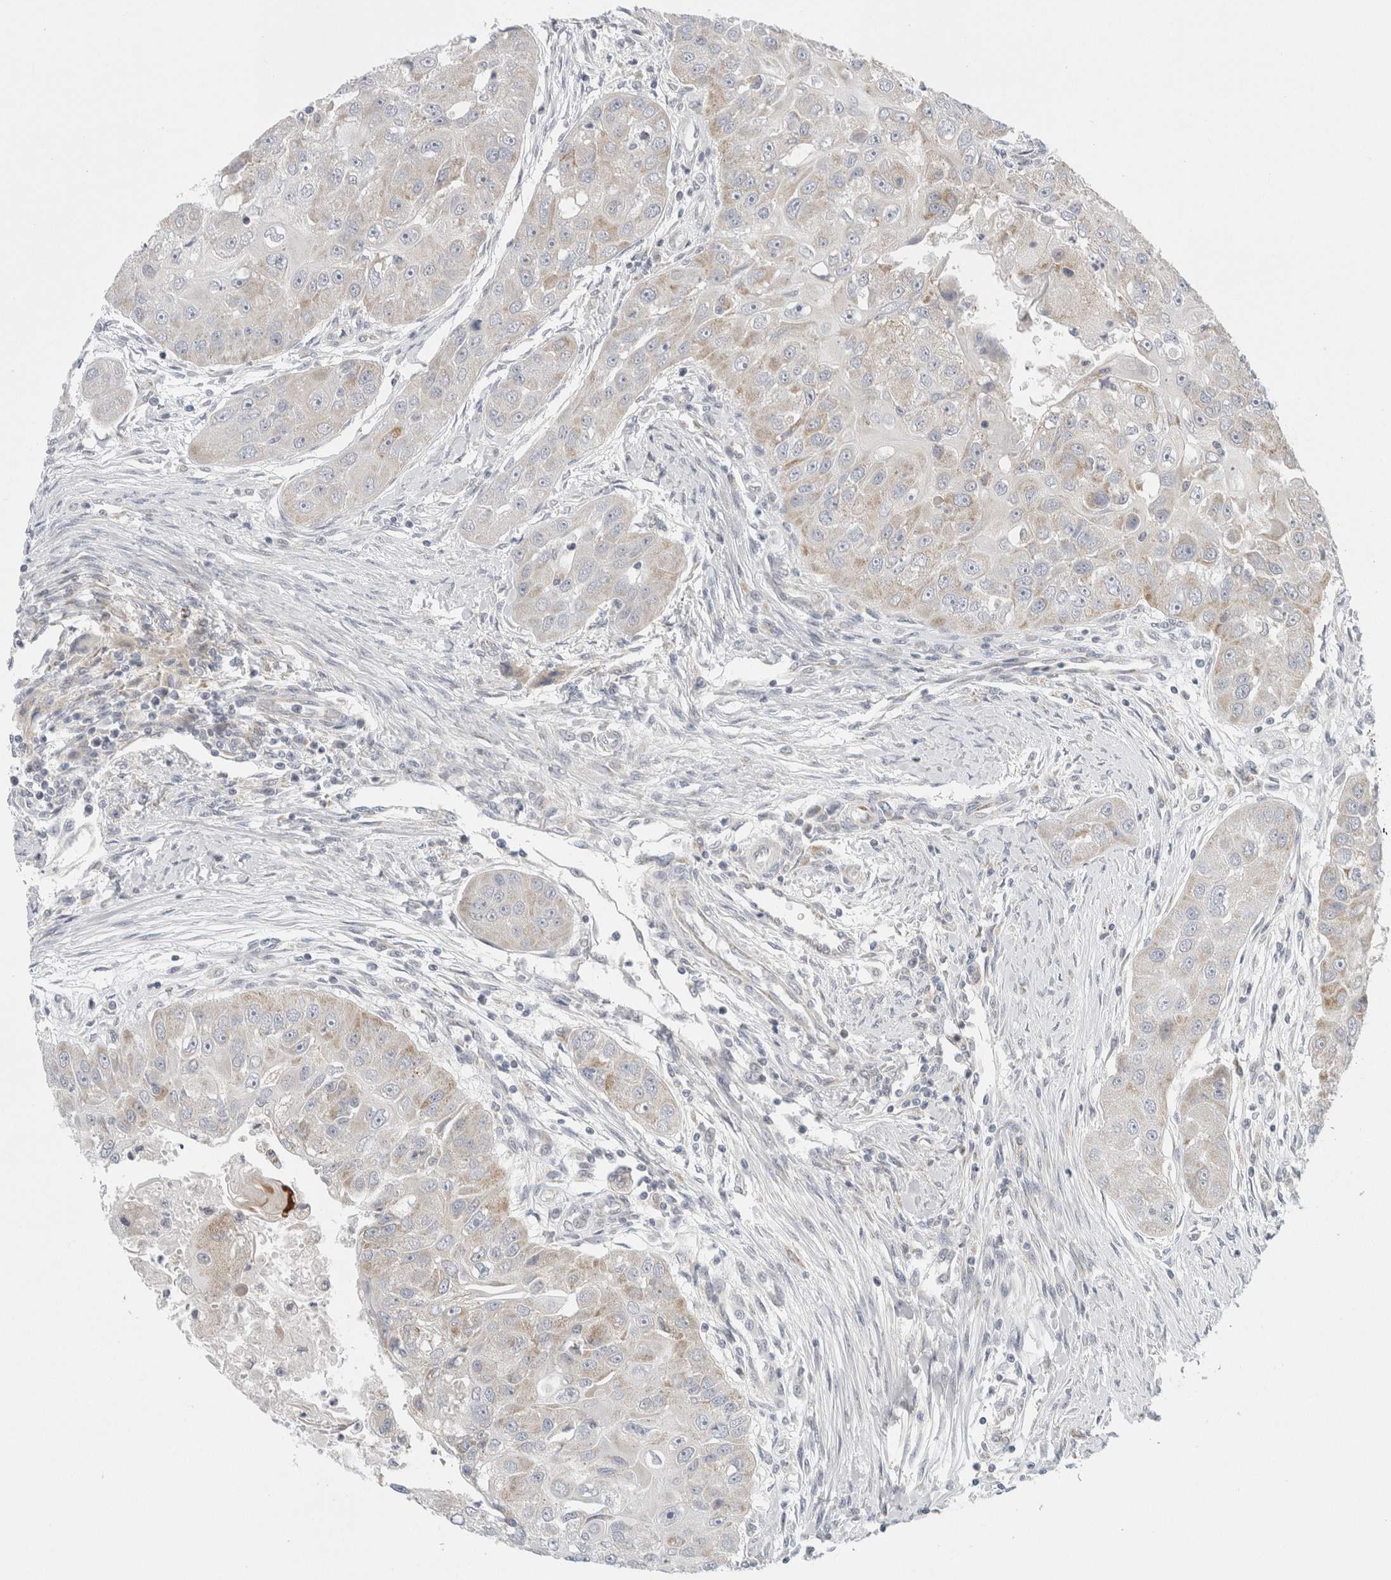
{"staining": {"intensity": "weak", "quantity": "25%-75%", "location": "cytoplasmic/membranous"}, "tissue": "head and neck cancer", "cell_type": "Tumor cells", "image_type": "cancer", "snomed": [{"axis": "morphology", "description": "Normal tissue, NOS"}, {"axis": "morphology", "description": "Squamous cell carcinoma, NOS"}, {"axis": "topography", "description": "Skeletal muscle"}, {"axis": "topography", "description": "Head-Neck"}], "caption": "Immunohistochemical staining of human head and neck cancer exhibits low levels of weak cytoplasmic/membranous protein positivity in approximately 25%-75% of tumor cells.", "gene": "FAHD1", "patient": {"sex": "male", "age": 51}}